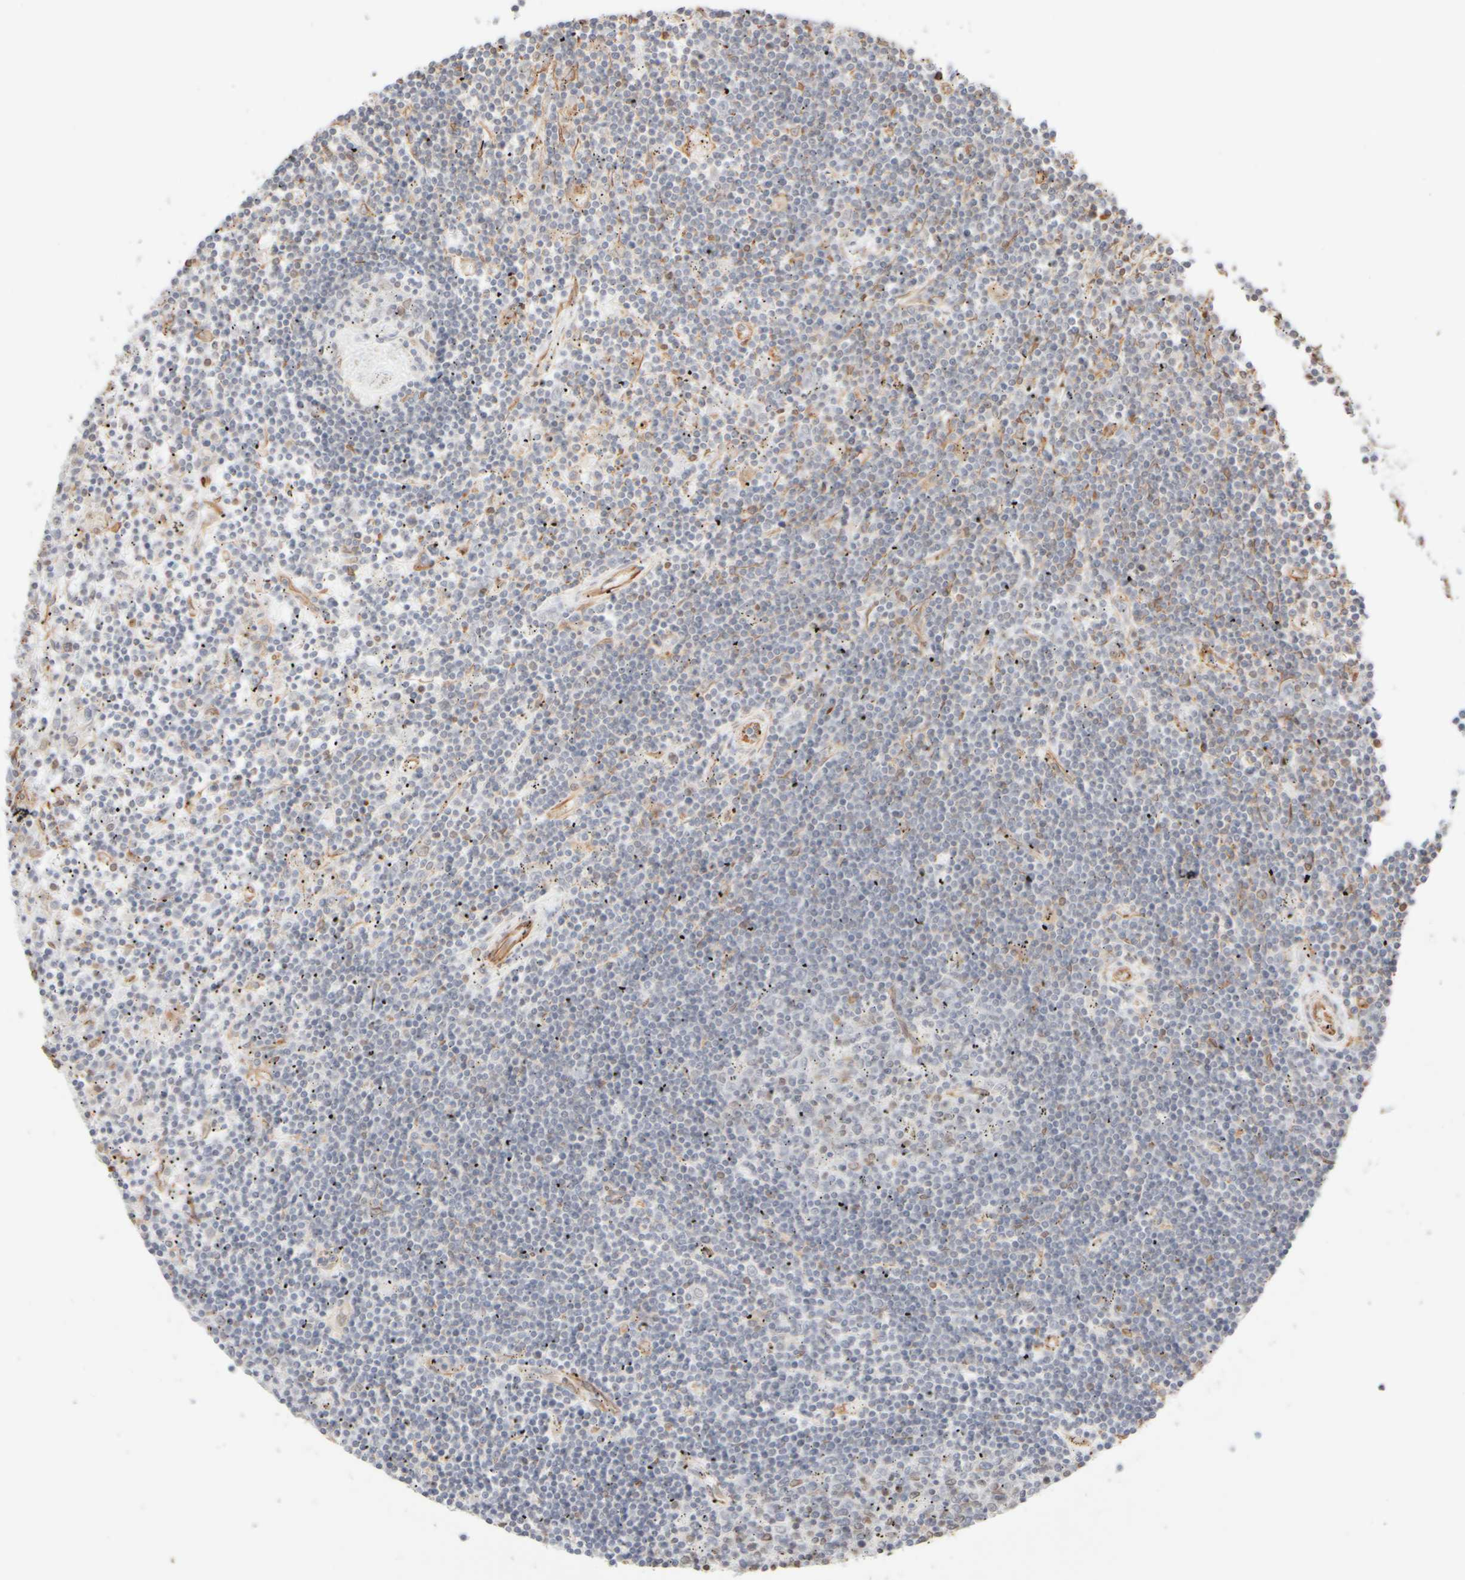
{"staining": {"intensity": "negative", "quantity": "none", "location": "none"}, "tissue": "lymphoma", "cell_type": "Tumor cells", "image_type": "cancer", "snomed": [{"axis": "morphology", "description": "Malignant lymphoma, non-Hodgkin's type, Low grade"}, {"axis": "topography", "description": "Spleen"}], "caption": "Low-grade malignant lymphoma, non-Hodgkin's type was stained to show a protein in brown. There is no significant expression in tumor cells.", "gene": "KRT15", "patient": {"sex": "male", "age": 76}}